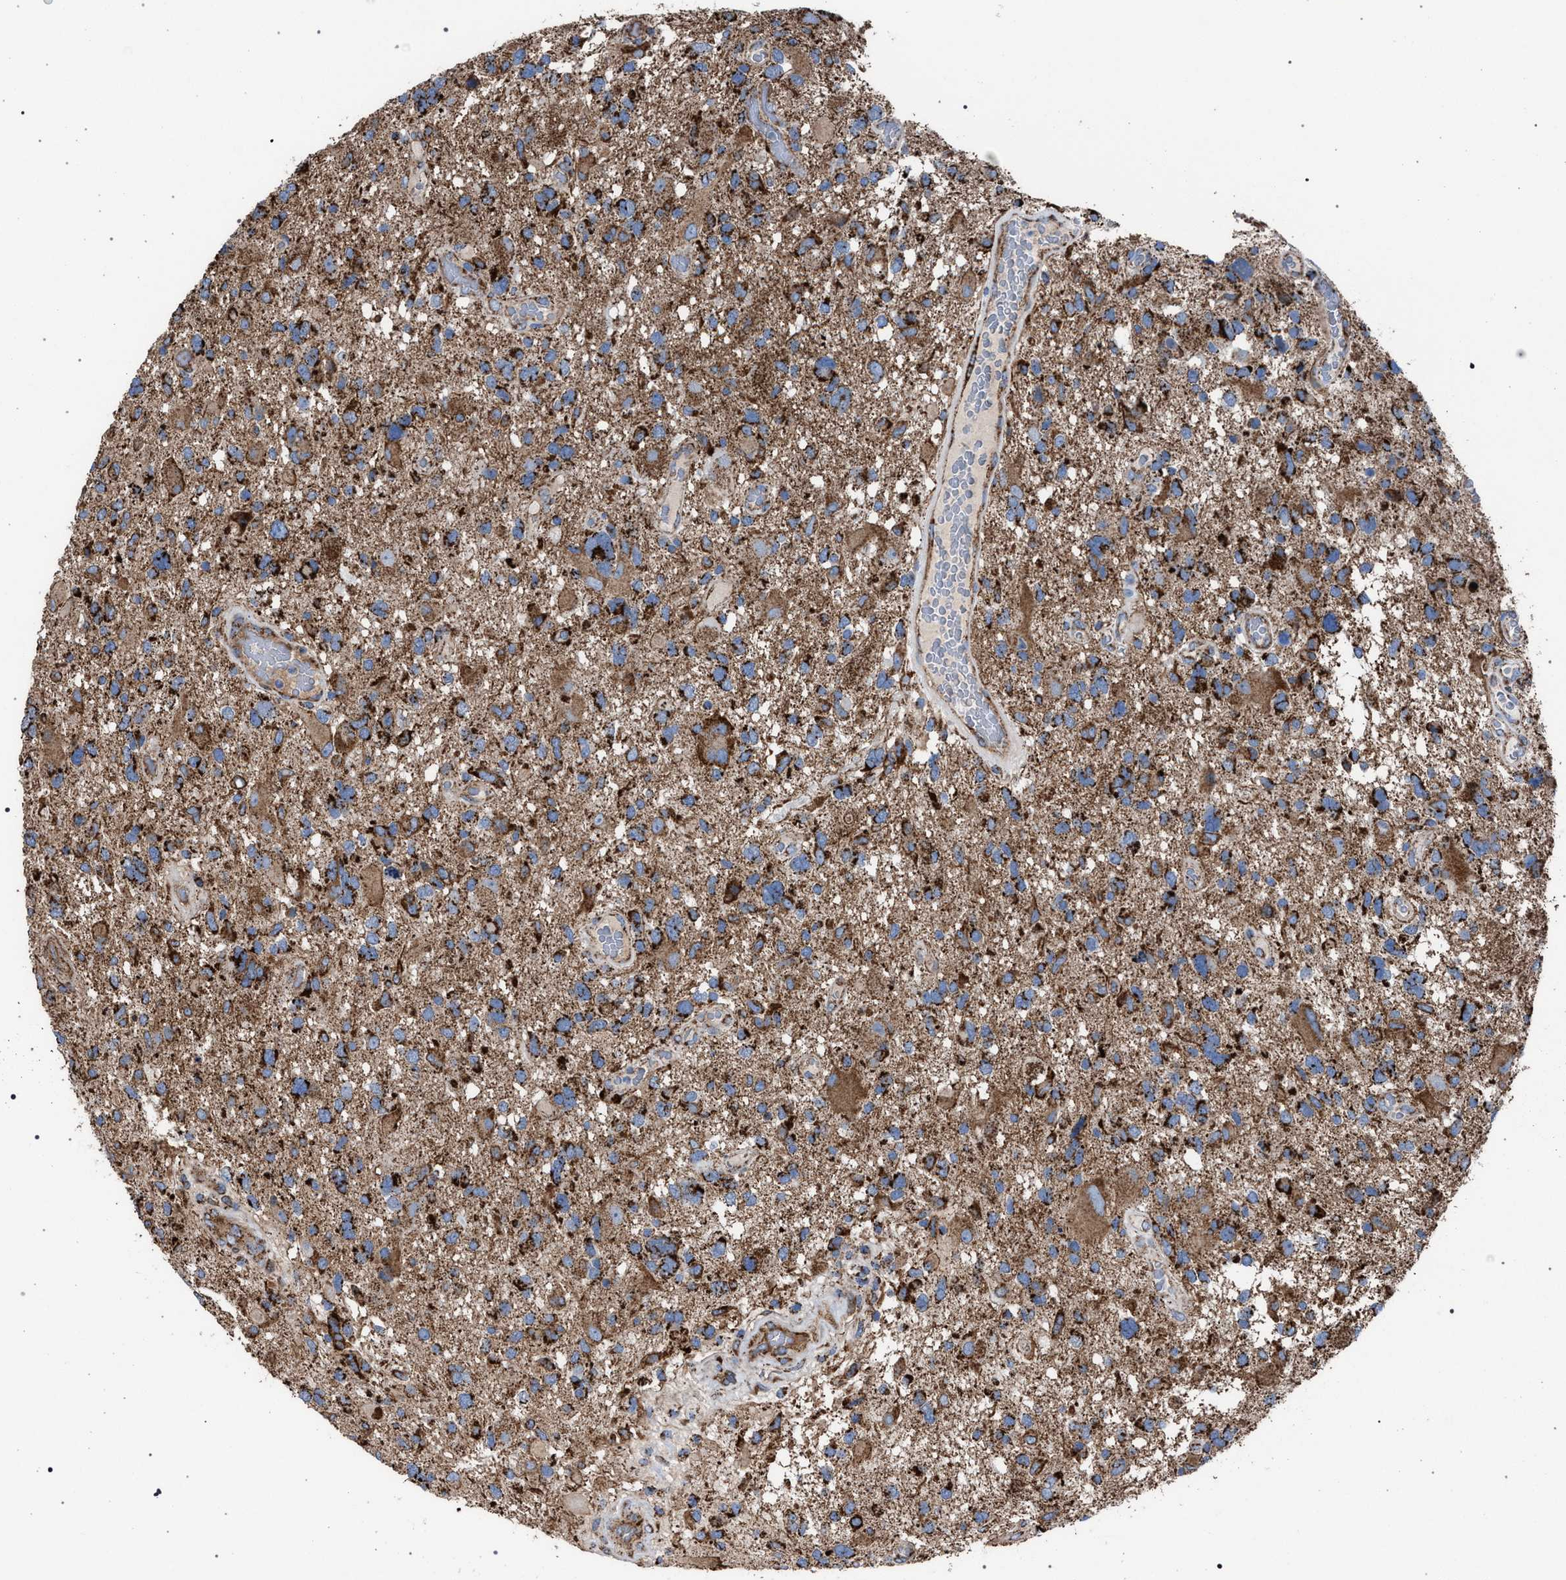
{"staining": {"intensity": "strong", "quantity": ">75%", "location": "cytoplasmic/membranous"}, "tissue": "glioma", "cell_type": "Tumor cells", "image_type": "cancer", "snomed": [{"axis": "morphology", "description": "Glioma, malignant, High grade"}, {"axis": "topography", "description": "Brain"}], "caption": "Tumor cells display strong cytoplasmic/membranous expression in about >75% of cells in glioma.", "gene": "VPS13A", "patient": {"sex": "male", "age": 33}}